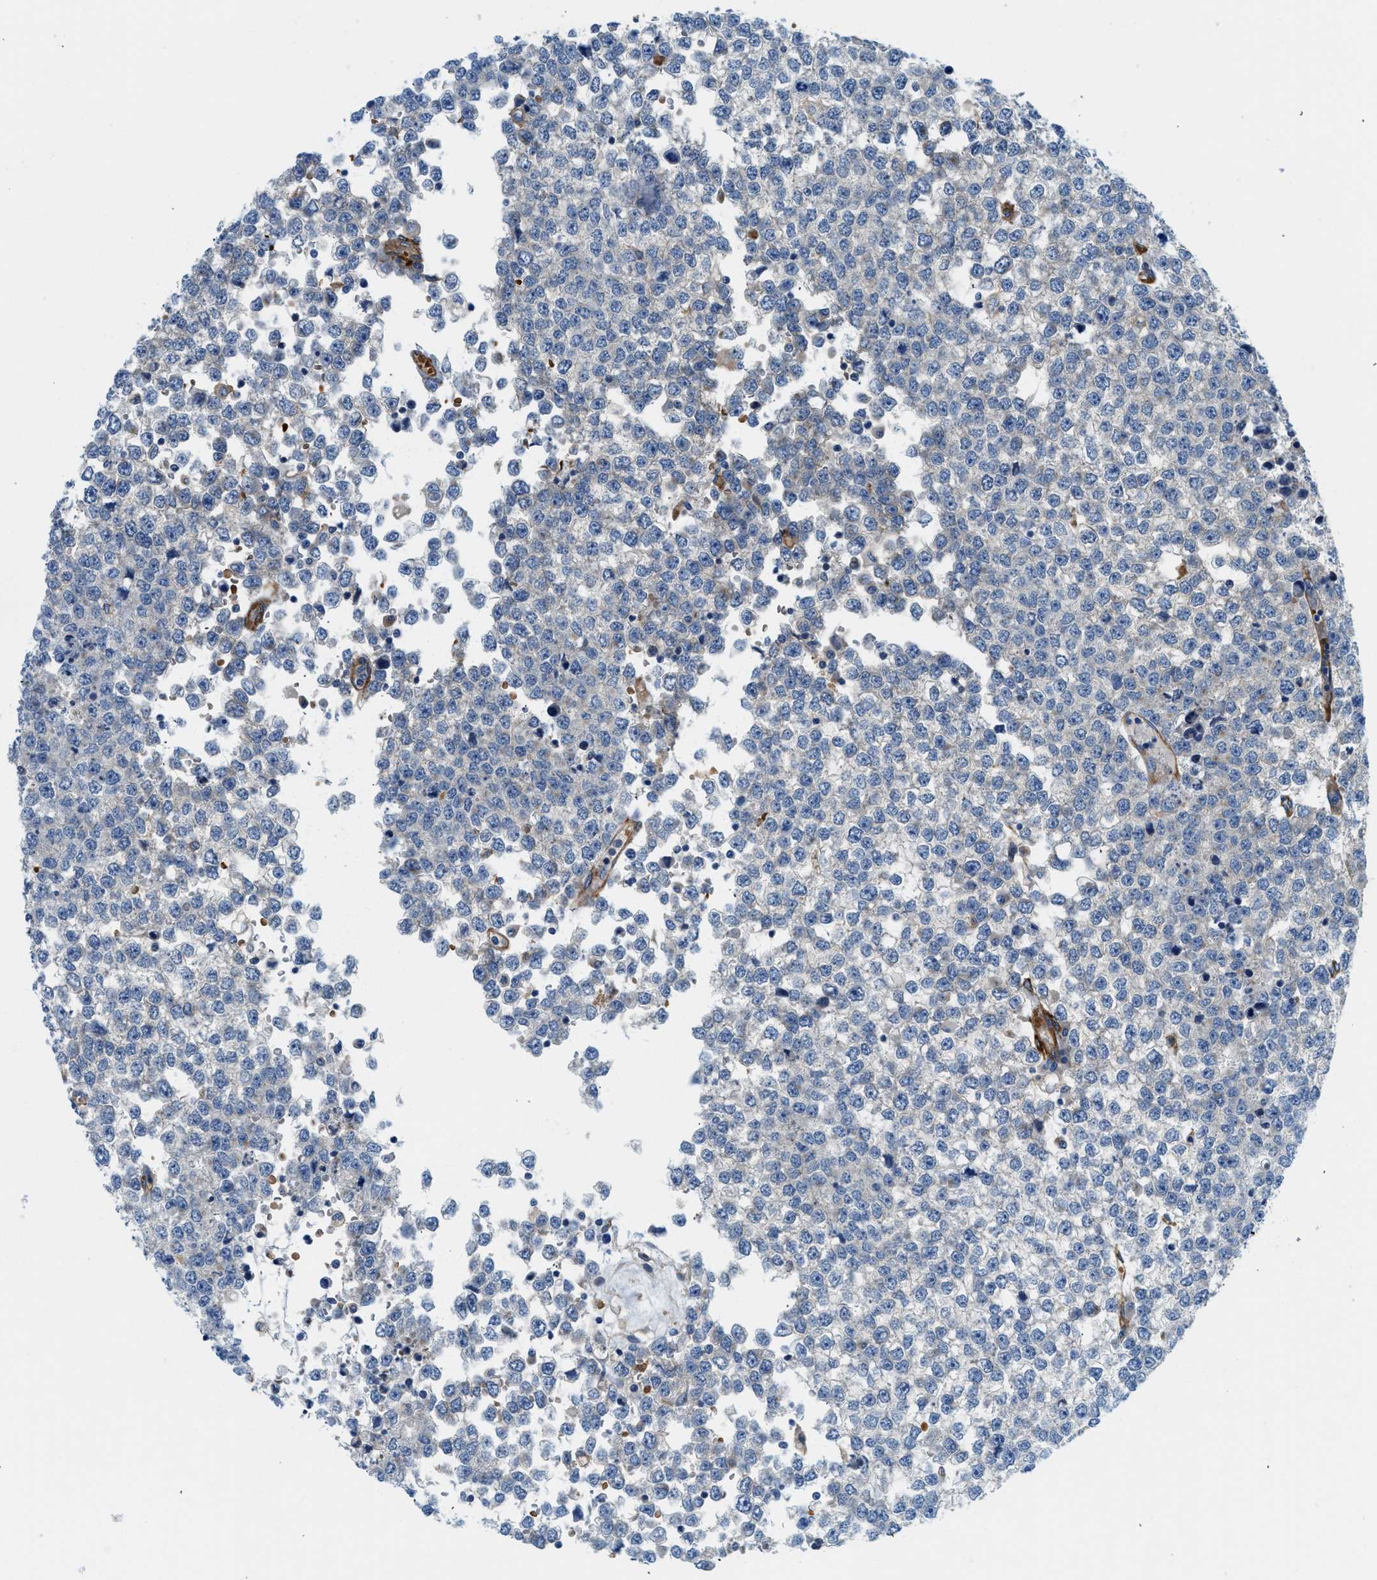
{"staining": {"intensity": "weak", "quantity": "25%-75%", "location": "cytoplasmic/membranous"}, "tissue": "testis cancer", "cell_type": "Tumor cells", "image_type": "cancer", "snomed": [{"axis": "morphology", "description": "Seminoma, NOS"}, {"axis": "topography", "description": "Testis"}], "caption": "About 25%-75% of tumor cells in human seminoma (testis) demonstrate weak cytoplasmic/membranous protein expression as visualized by brown immunohistochemical staining.", "gene": "HIP1", "patient": {"sex": "male", "age": 65}}